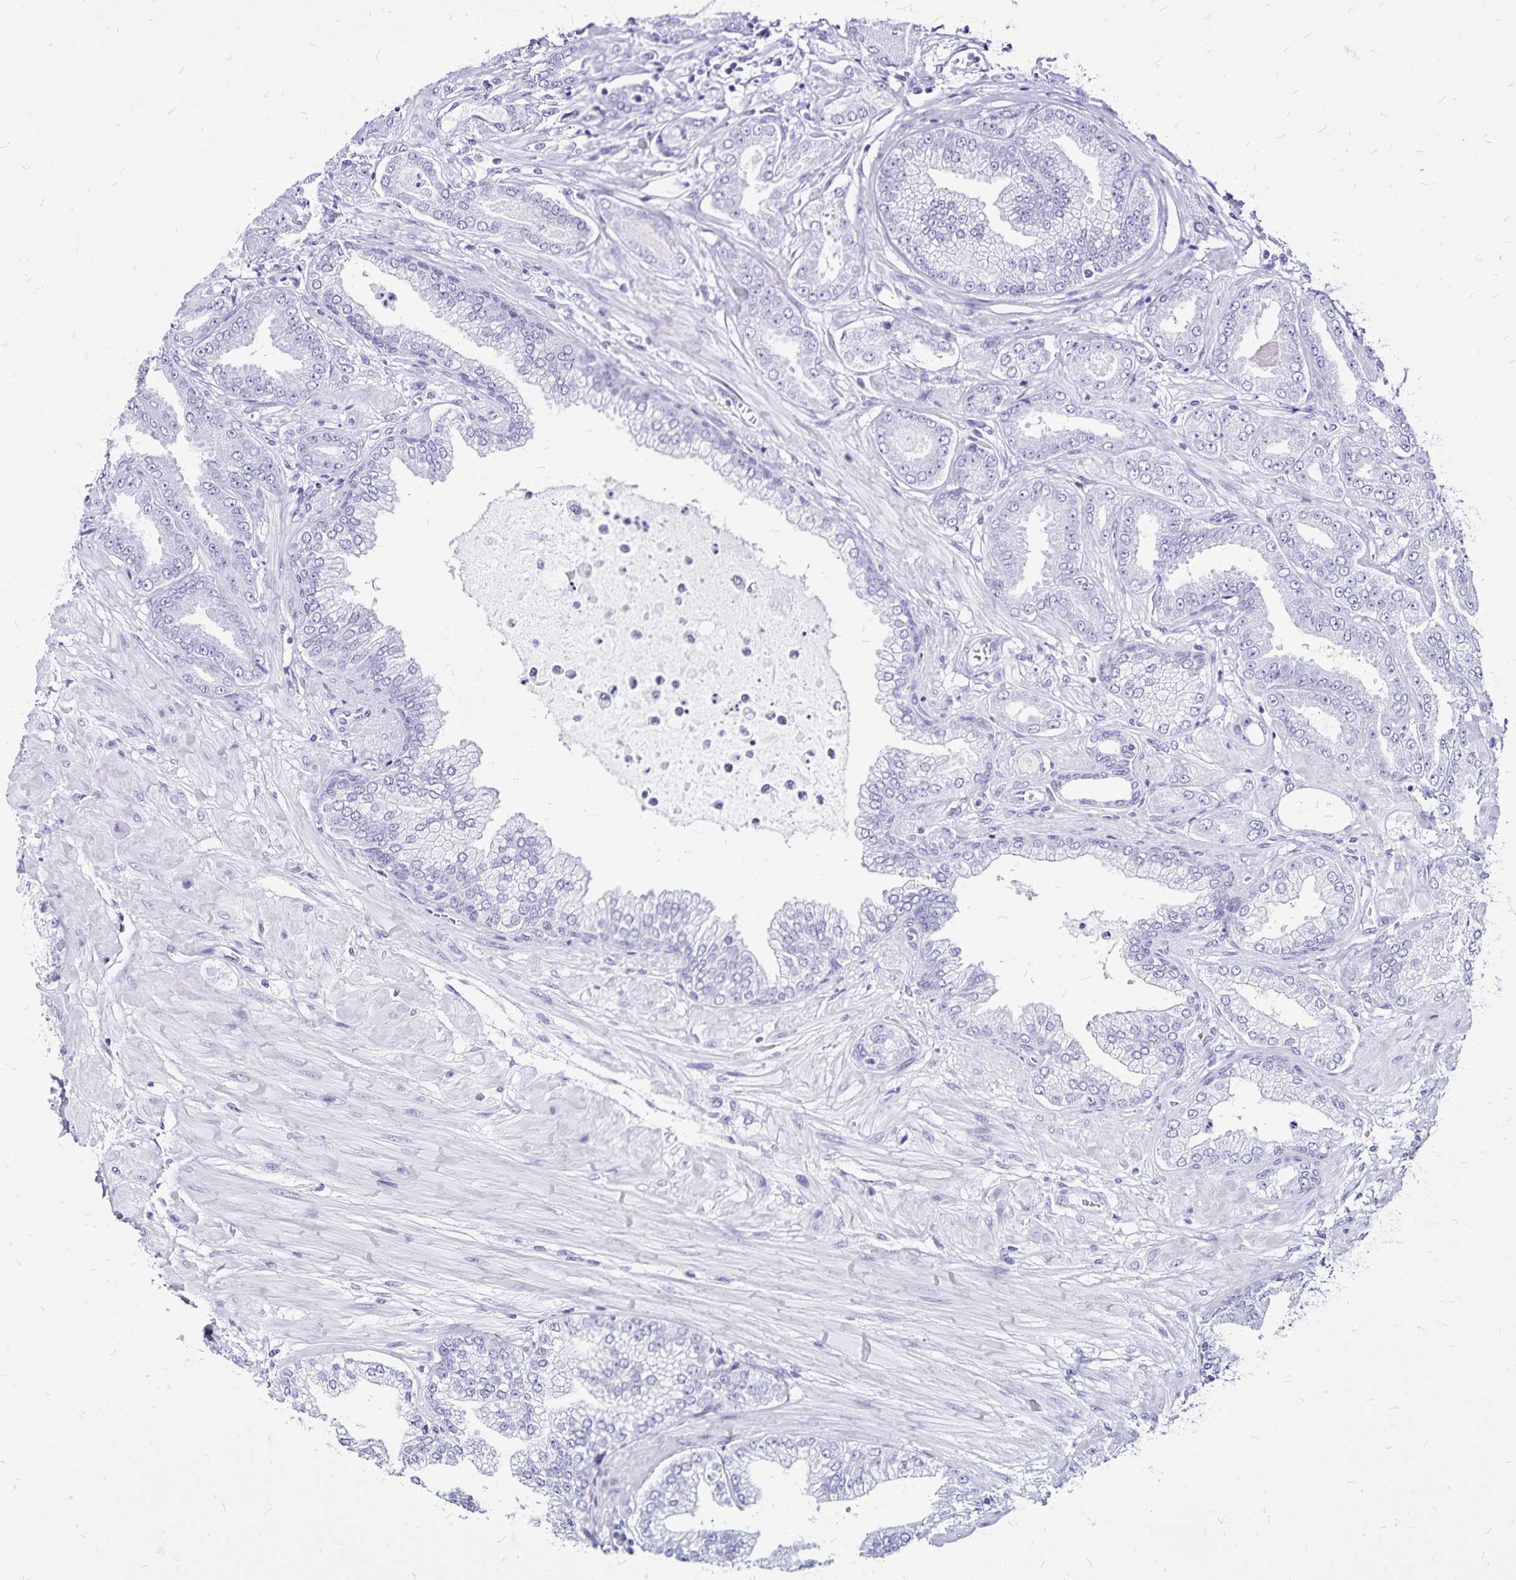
{"staining": {"intensity": "negative", "quantity": "none", "location": "none"}, "tissue": "prostate cancer", "cell_type": "Tumor cells", "image_type": "cancer", "snomed": [{"axis": "morphology", "description": "Adenocarcinoma, Low grade"}, {"axis": "topography", "description": "Prostate"}], "caption": "DAB (3,3'-diaminobenzidine) immunohistochemical staining of human prostate cancer demonstrates no significant staining in tumor cells. The staining is performed using DAB brown chromogen with nuclei counter-stained in using hematoxylin.", "gene": "LIN28B", "patient": {"sex": "male", "age": 55}}